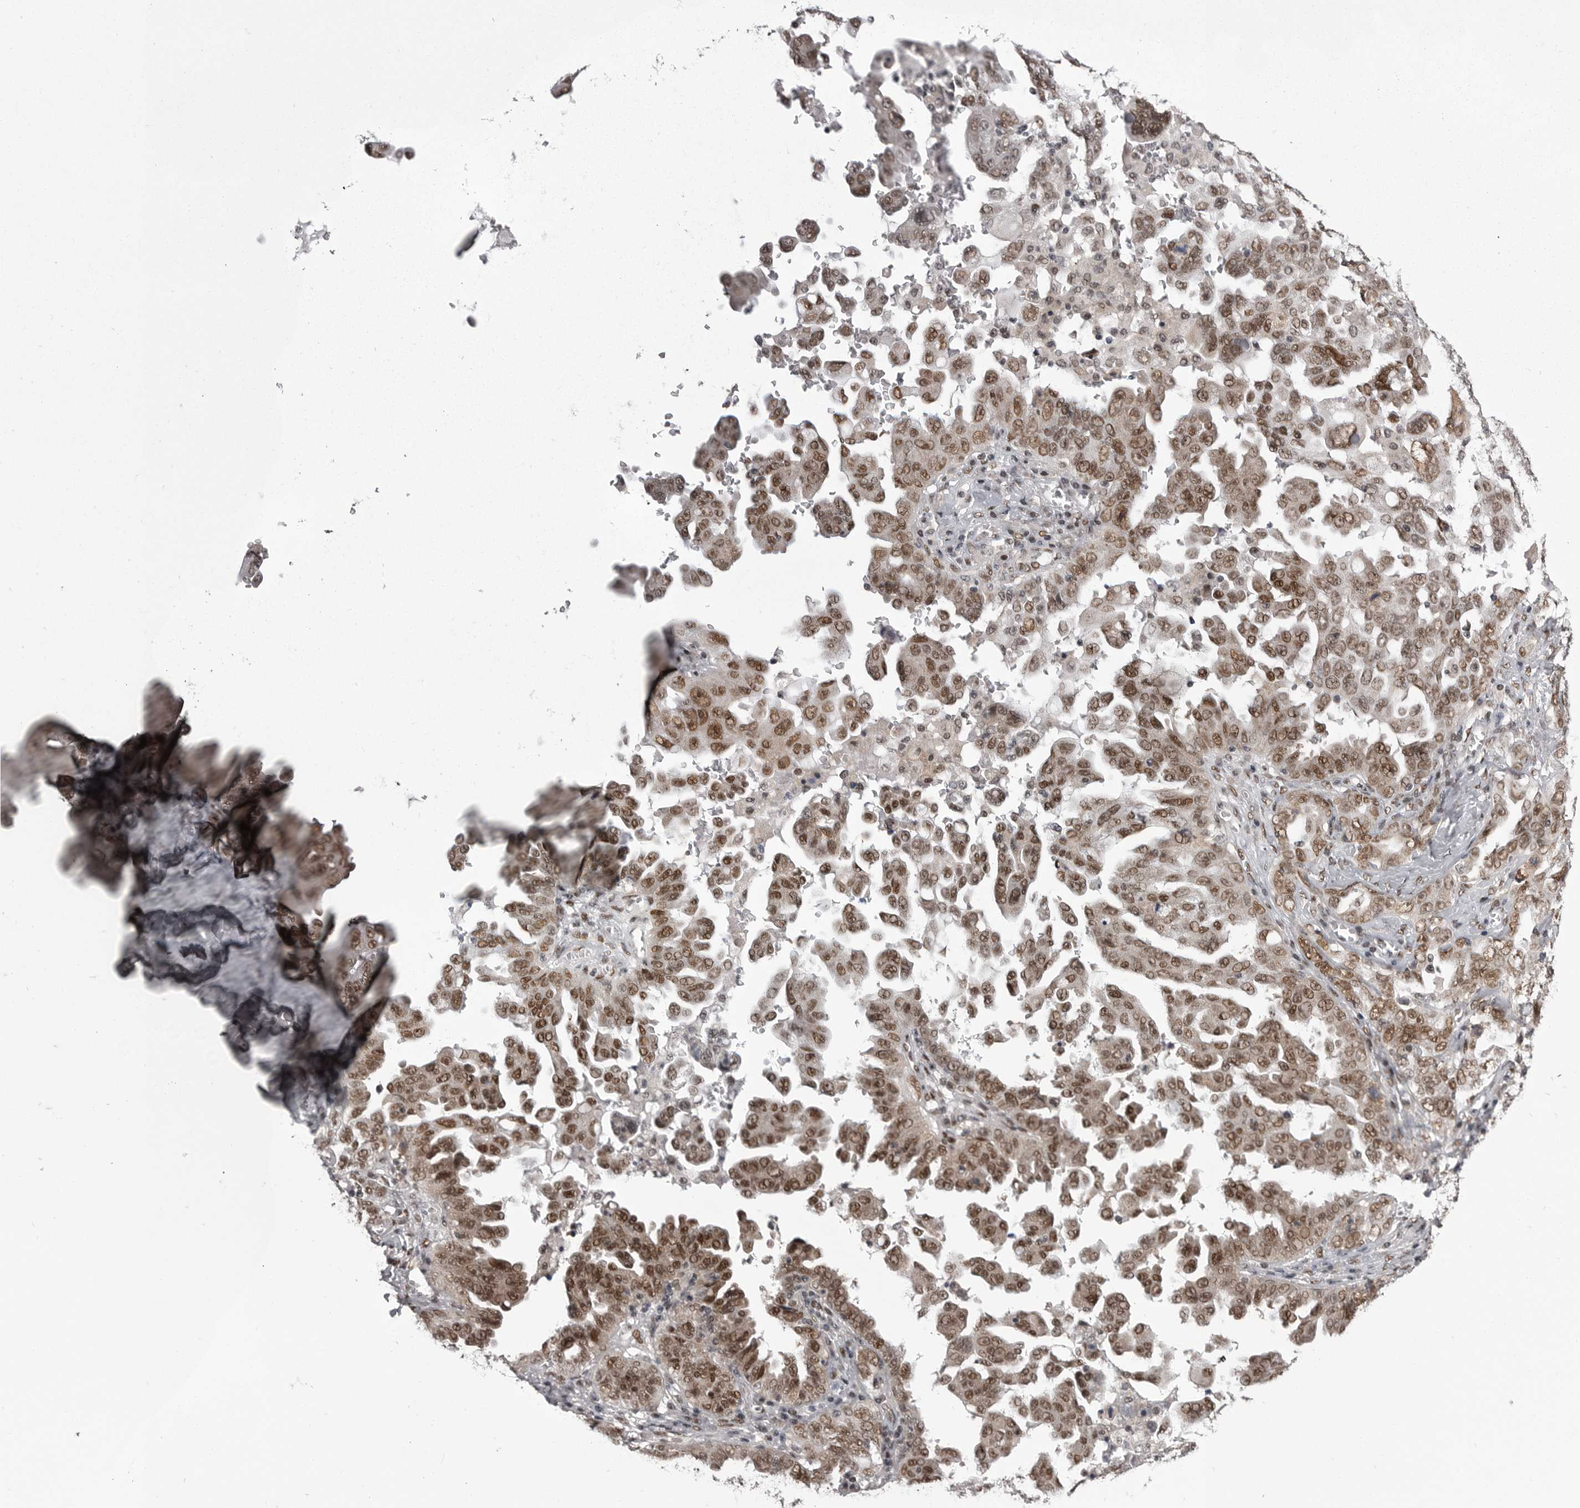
{"staining": {"intensity": "moderate", "quantity": ">75%", "location": "nuclear"}, "tissue": "ovarian cancer", "cell_type": "Tumor cells", "image_type": "cancer", "snomed": [{"axis": "morphology", "description": "Carcinoma, endometroid"}, {"axis": "topography", "description": "Ovary"}], "caption": "A medium amount of moderate nuclear staining is present in approximately >75% of tumor cells in endometroid carcinoma (ovarian) tissue.", "gene": "MEPCE", "patient": {"sex": "female", "age": 62}}